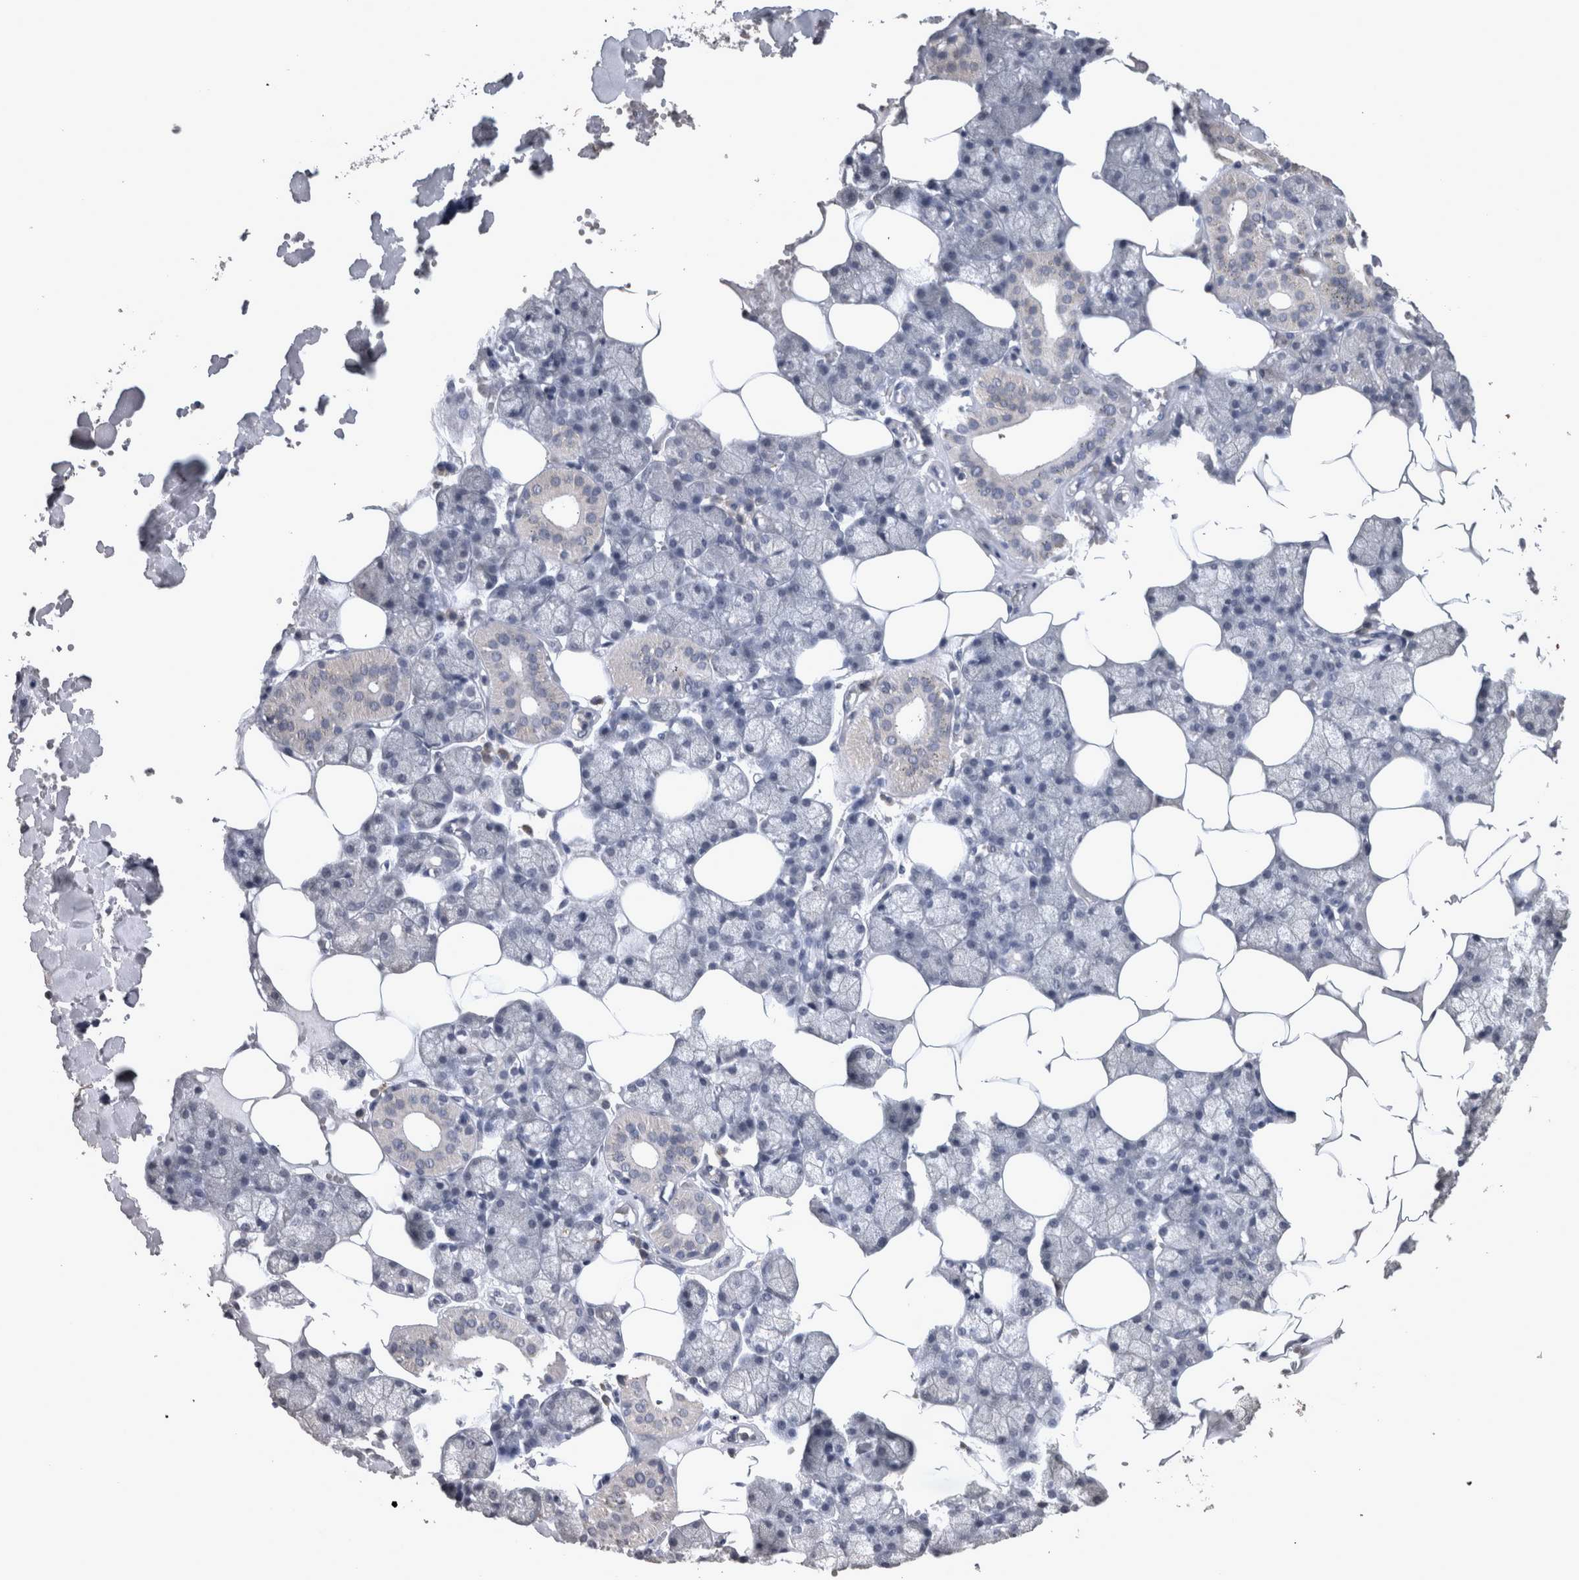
{"staining": {"intensity": "negative", "quantity": "none", "location": "none"}, "tissue": "salivary gland", "cell_type": "Glandular cells", "image_type": "normal", "snomed": [{"axis": "morphology", "description": "Normal tissue, NOS"}, {"axis": "topography", "description": "Salivary gland"}], "caption": "Human salivary gland stained for a protein using immunohistochemistry reveals no expression in glandular cells.", "gene": "WNT7A", "patient": {"sex": "male", "age": 62}}